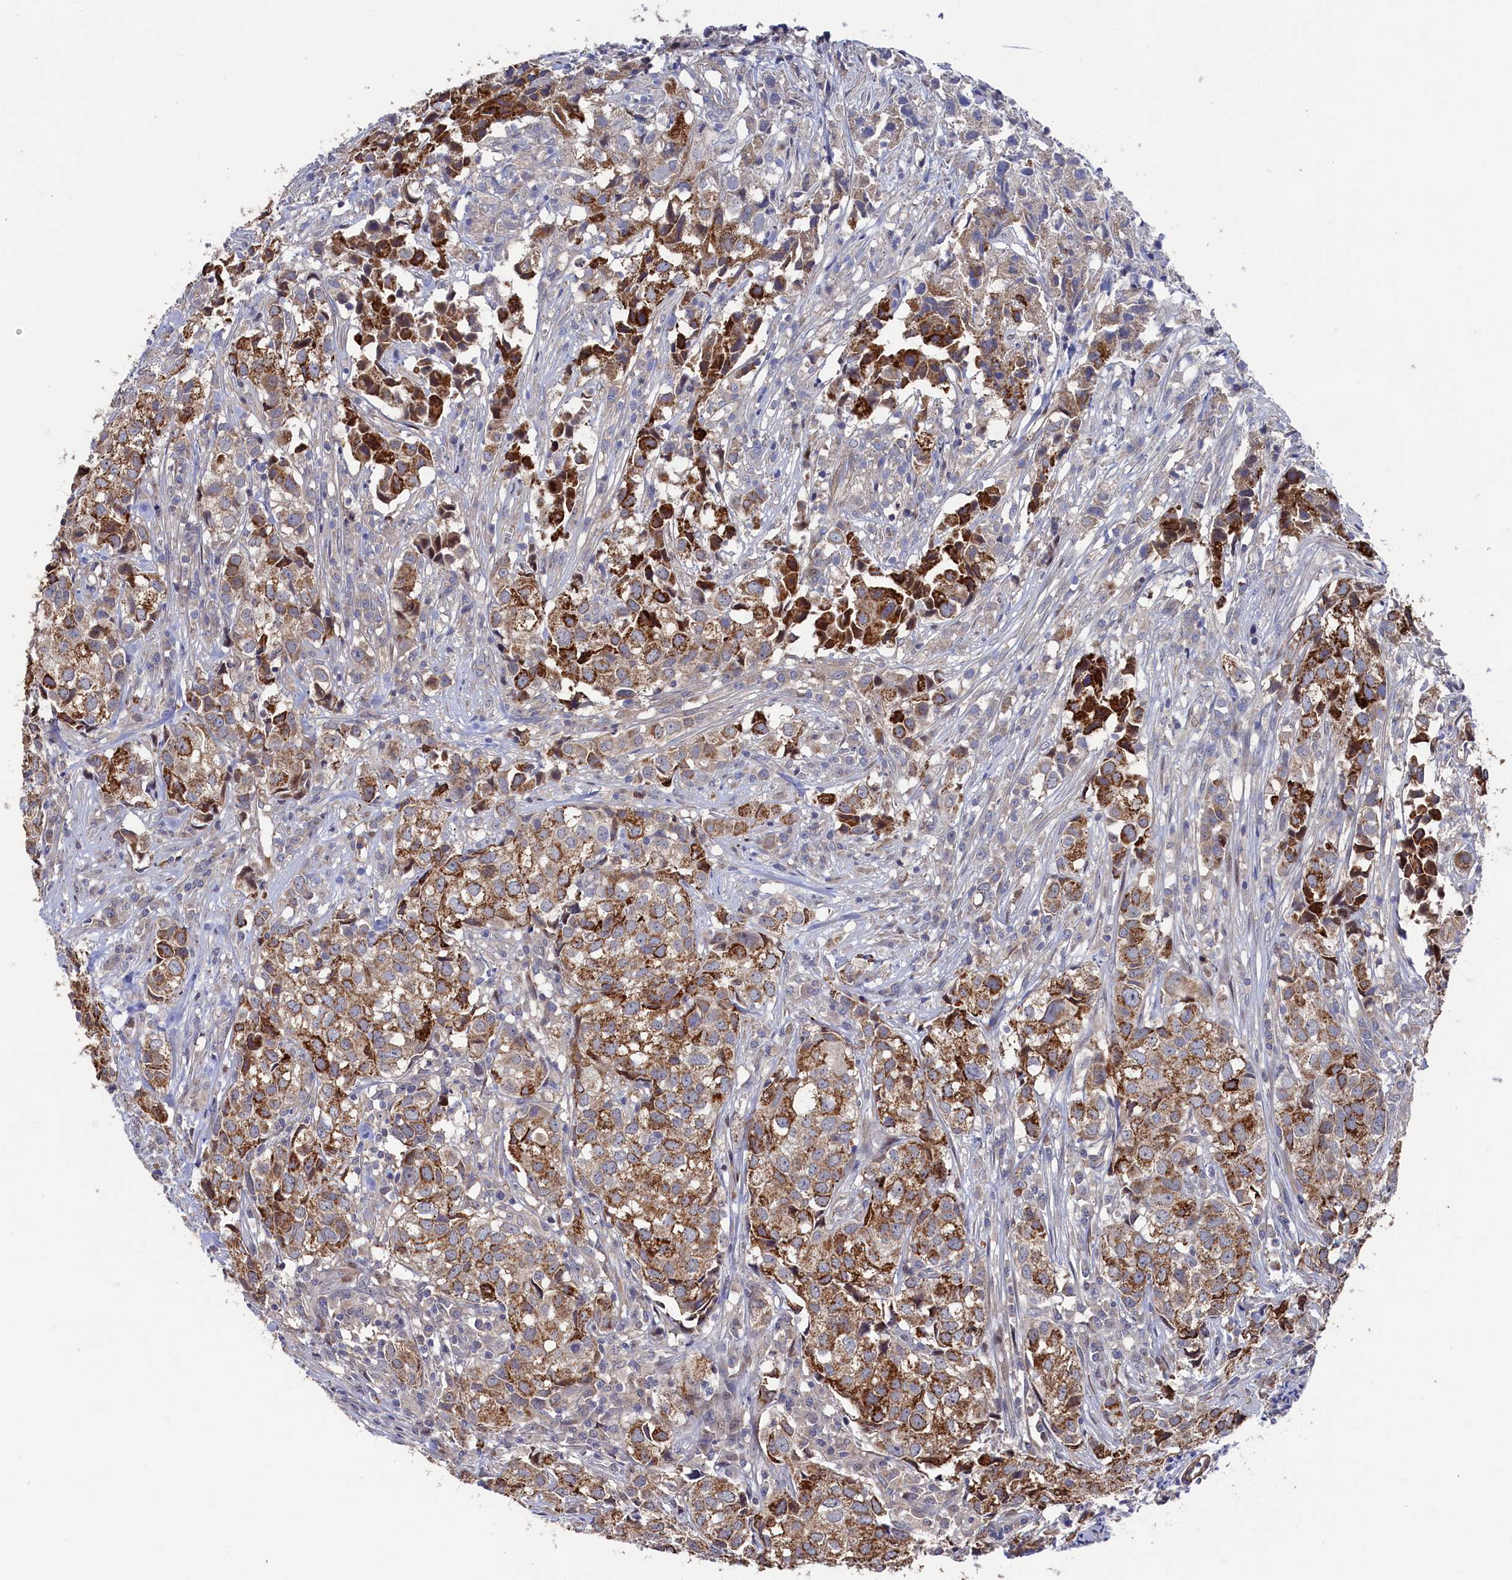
{"staining": {"intensity": "strong", "quantity": ">75%", "location": "cytoplasmic/membranous"}, "tissue": "urothelial cancer", "cell_type": "Tumor cells", "image_type": "cancer", "snomed": [{"axis": "morphology", "description": "Urothelial carcinoma, High grade"}, {"axis": "topography", "description": "Urinary bladder"}], "caption": "DAB immunohistochemical staining of urothelial carcinoma (high-grade) displays strong cytoplasmic/membranous protein positivity in approximately >75% of tumor cells.", "gene": "ZNF891", "patient": {"sex": "female", "age": 75}}